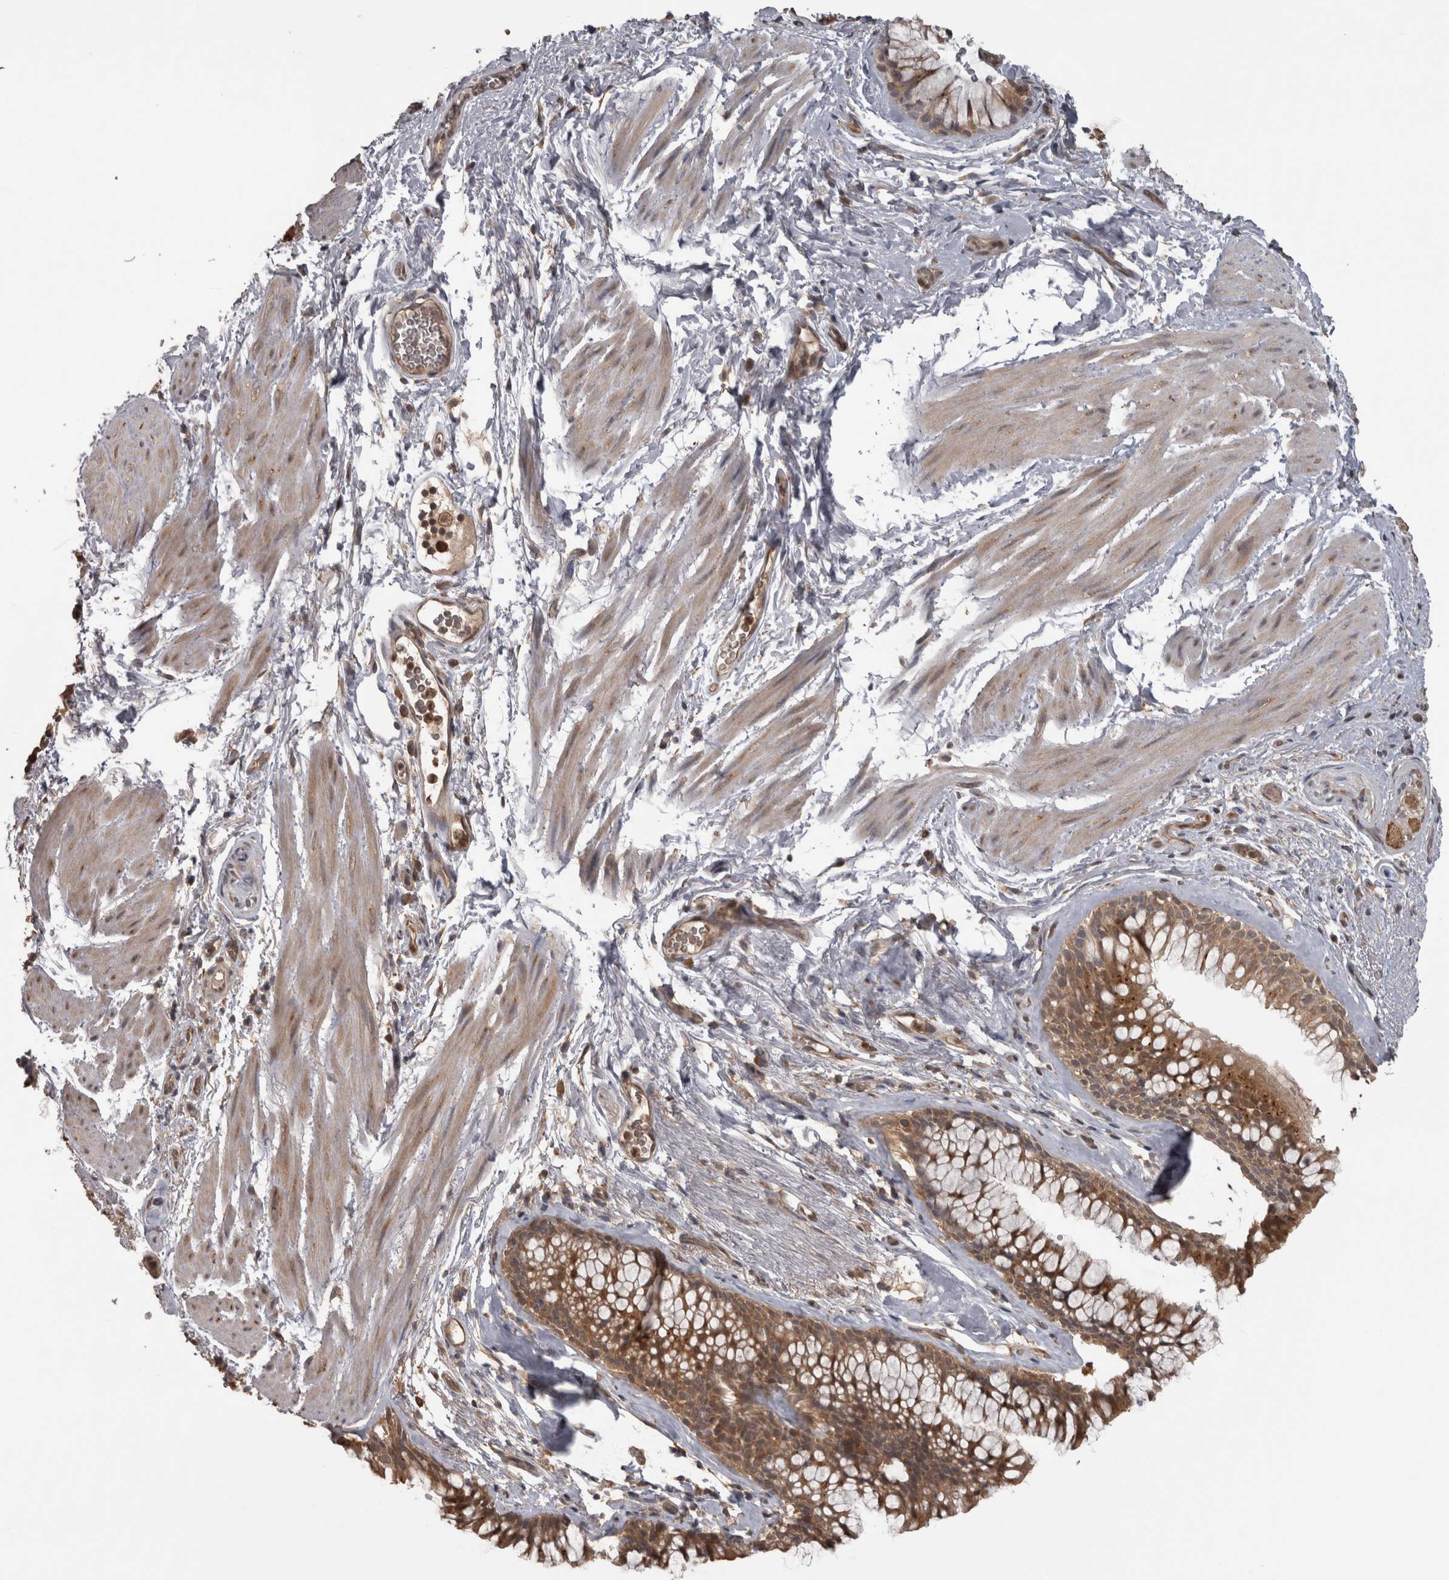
{"staining": {"intensity": "moderate", "quantity": ">75%", "location": "cytoplasmic/membranous"}, "tissue": "bronchus", "cell_type": "Respiratory epithelial cells", "image_type": "normal", "snomed": [{"axis": "morphology", "description": "Normal tissue, NOS"}, {"axis": "topography", "description": "Cartilage tissue"}, {"axis": "topography", "description": "Bronchus"}], "caption": "Protein staining of unremarkable bronchus exhibits moderate cytoplasmic/membranous staining in about >75% of respiratory epithelial cells.", "gene": "MICU3", "patient": {"sex": "female", "age": 53}}